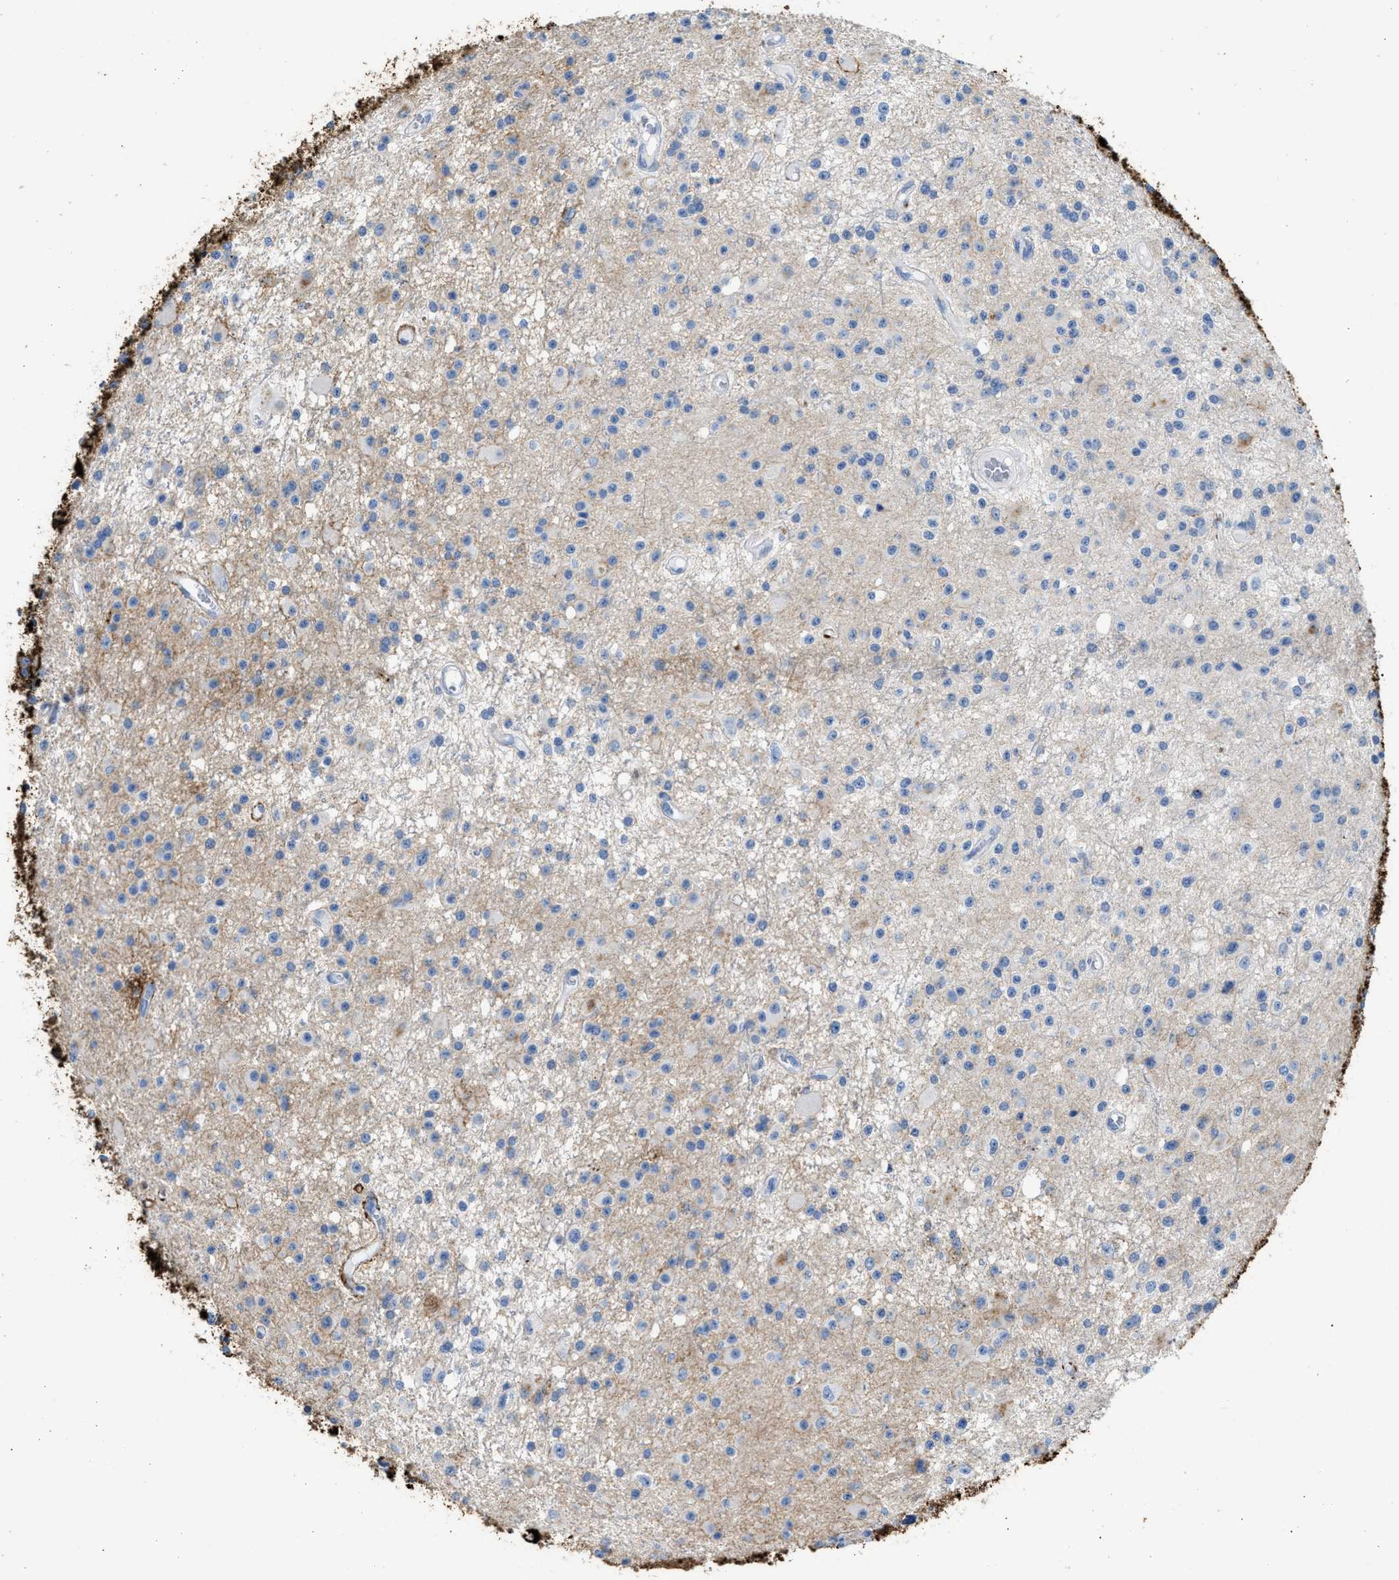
{"staining": {"intensity": "negative", "quantity": "none", "location": "none"}, "tissue": "glioma", "cell_type": "Tumor cells", "image_type": "cancer", "snomed": [{"axis": "morphology", "description": "Glioma, malignant, Low grade"}, {"axis": "topography", "description": "Brain"}], "caption": "The immunohistochemistry (IHC) histopathology image has no significant staining in tumor cells of malignant low-grade glioma tissue. Brightfield microscopy of IHC stained with DAB (brown) and hematoxylin (blue), captured at high magnification.", "gene": "TNR", "patient": {"sex": "male", "age": 58}}